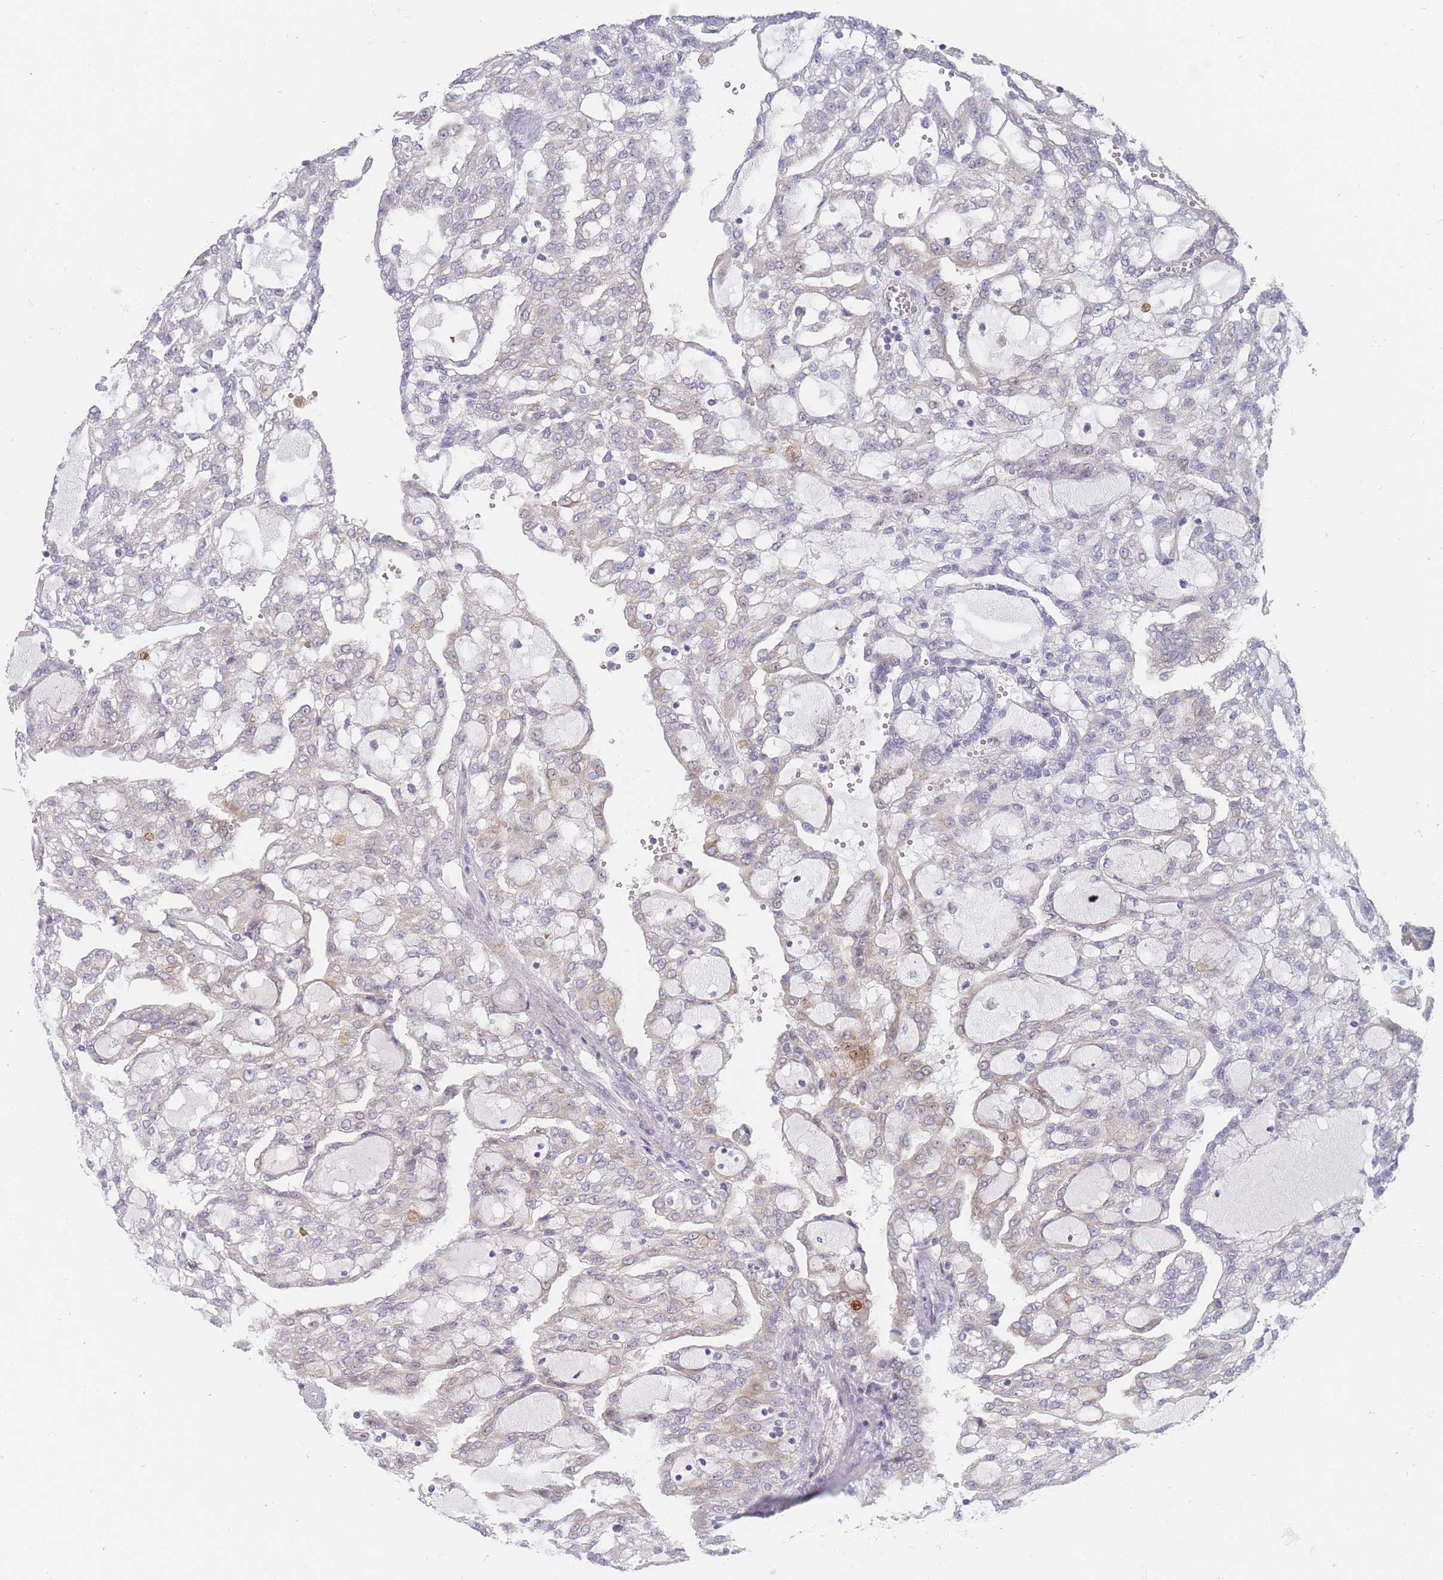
{"staining": {"intensity": "negative", "quantity": "none", "location": "none"}, "tissue": "renal cancer", "cell_type": "Tumor cells", "image_type": "cancer", "snomed": [{"axis": "morphology", "description": "Adenocarcinoma, NOS"}, {"axis": "topography", "description": "Kidney"}], "caption": "Micrograph shows no significant protein expression in tumor cells of adenocarcinoma (renal).", "gene": "SPATS1", "patient": {"sex": "male", "age": 63}}